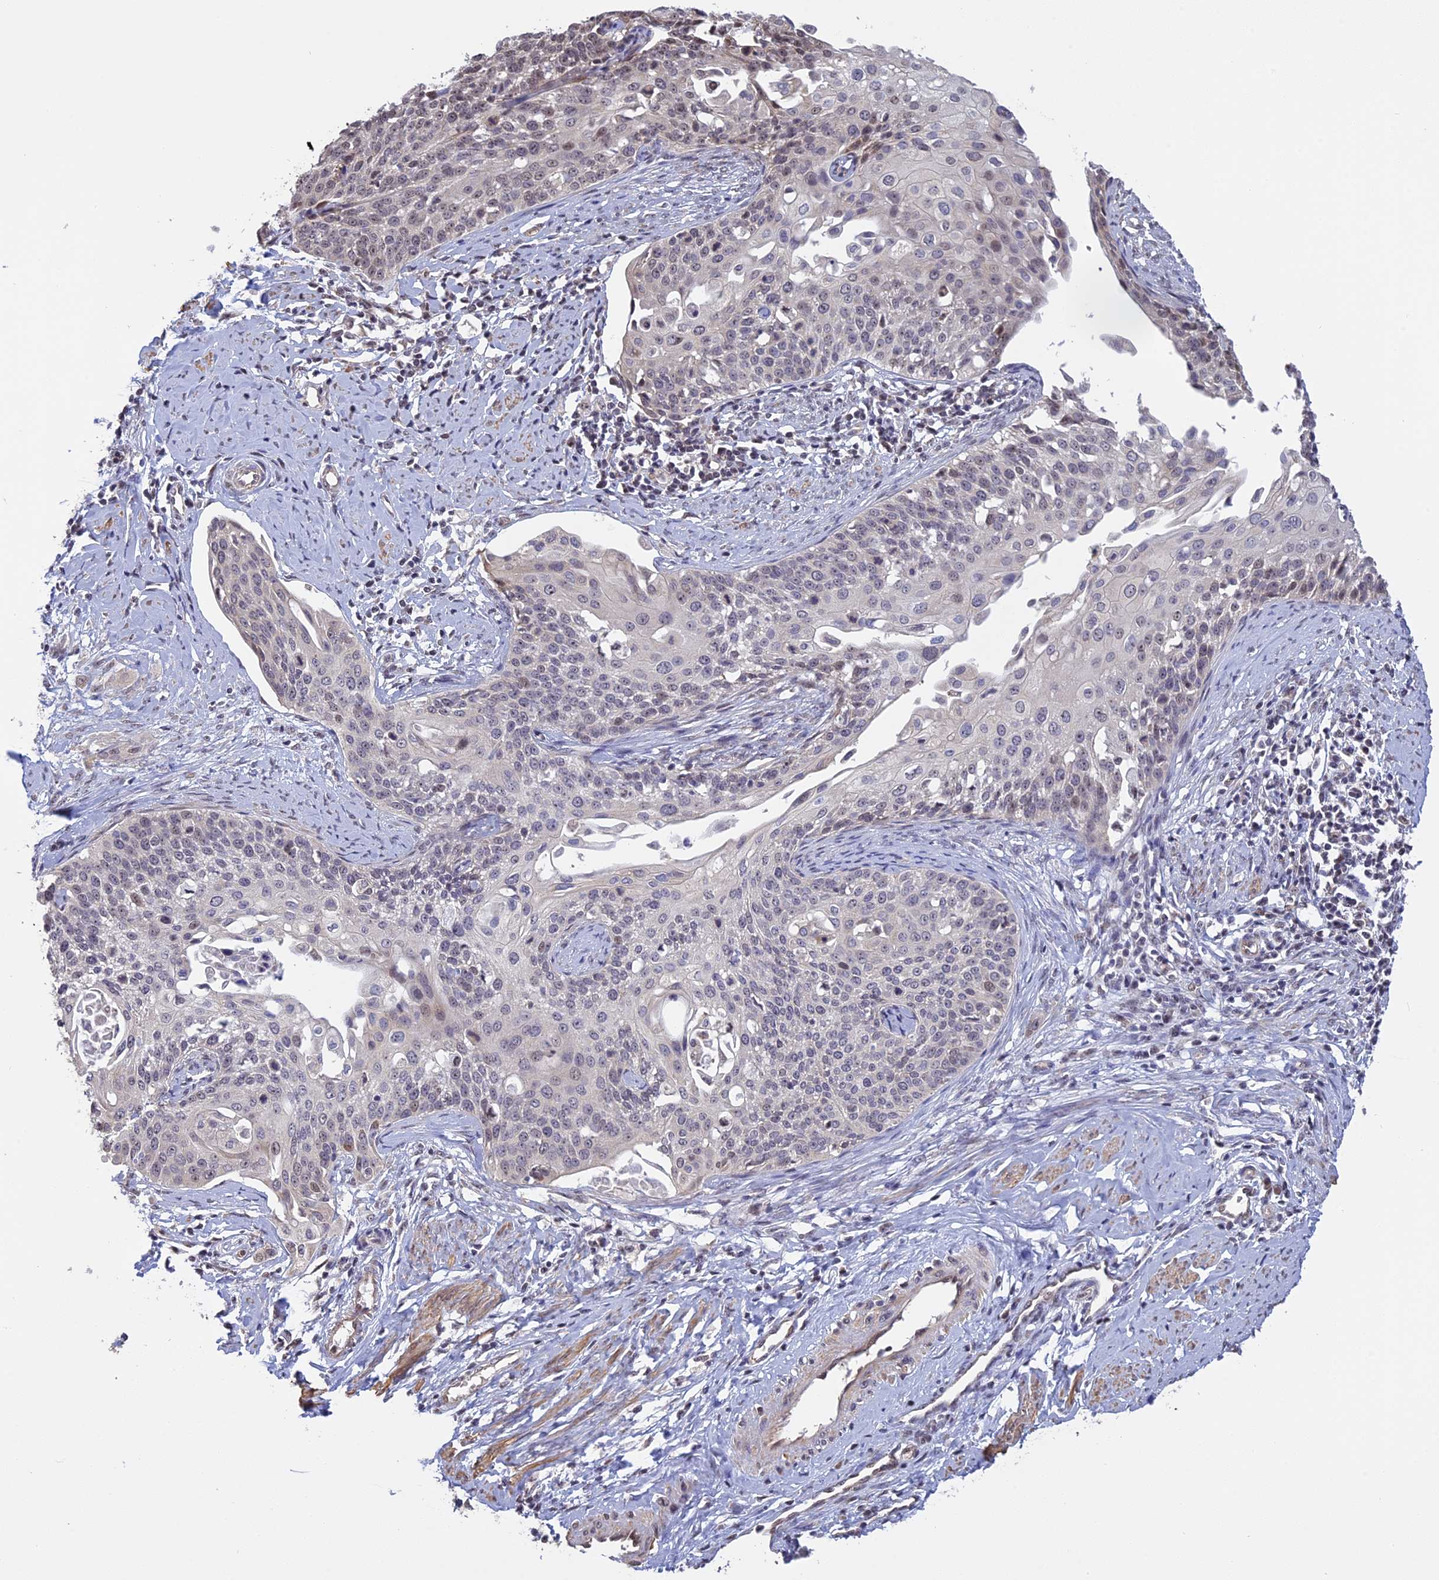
{"staining": {"intensity": "weak", "quantity": "<25%", "location": "nuclear"}, "tissue": "cervical cancer", "cell_type": "Tumor cells", "image_type": "cancer", "snomed": [{"axis": "morphology", "description": "Squamous cell carcinoma, NOS"}, {"axis": "topography", "description": "Cervix"}], "caption": "There is no significant staining in tumor cells of squamous cell carcinoma (cervical).", "gene": "MGA", "patient": {"sex": "female", "age": 44}}